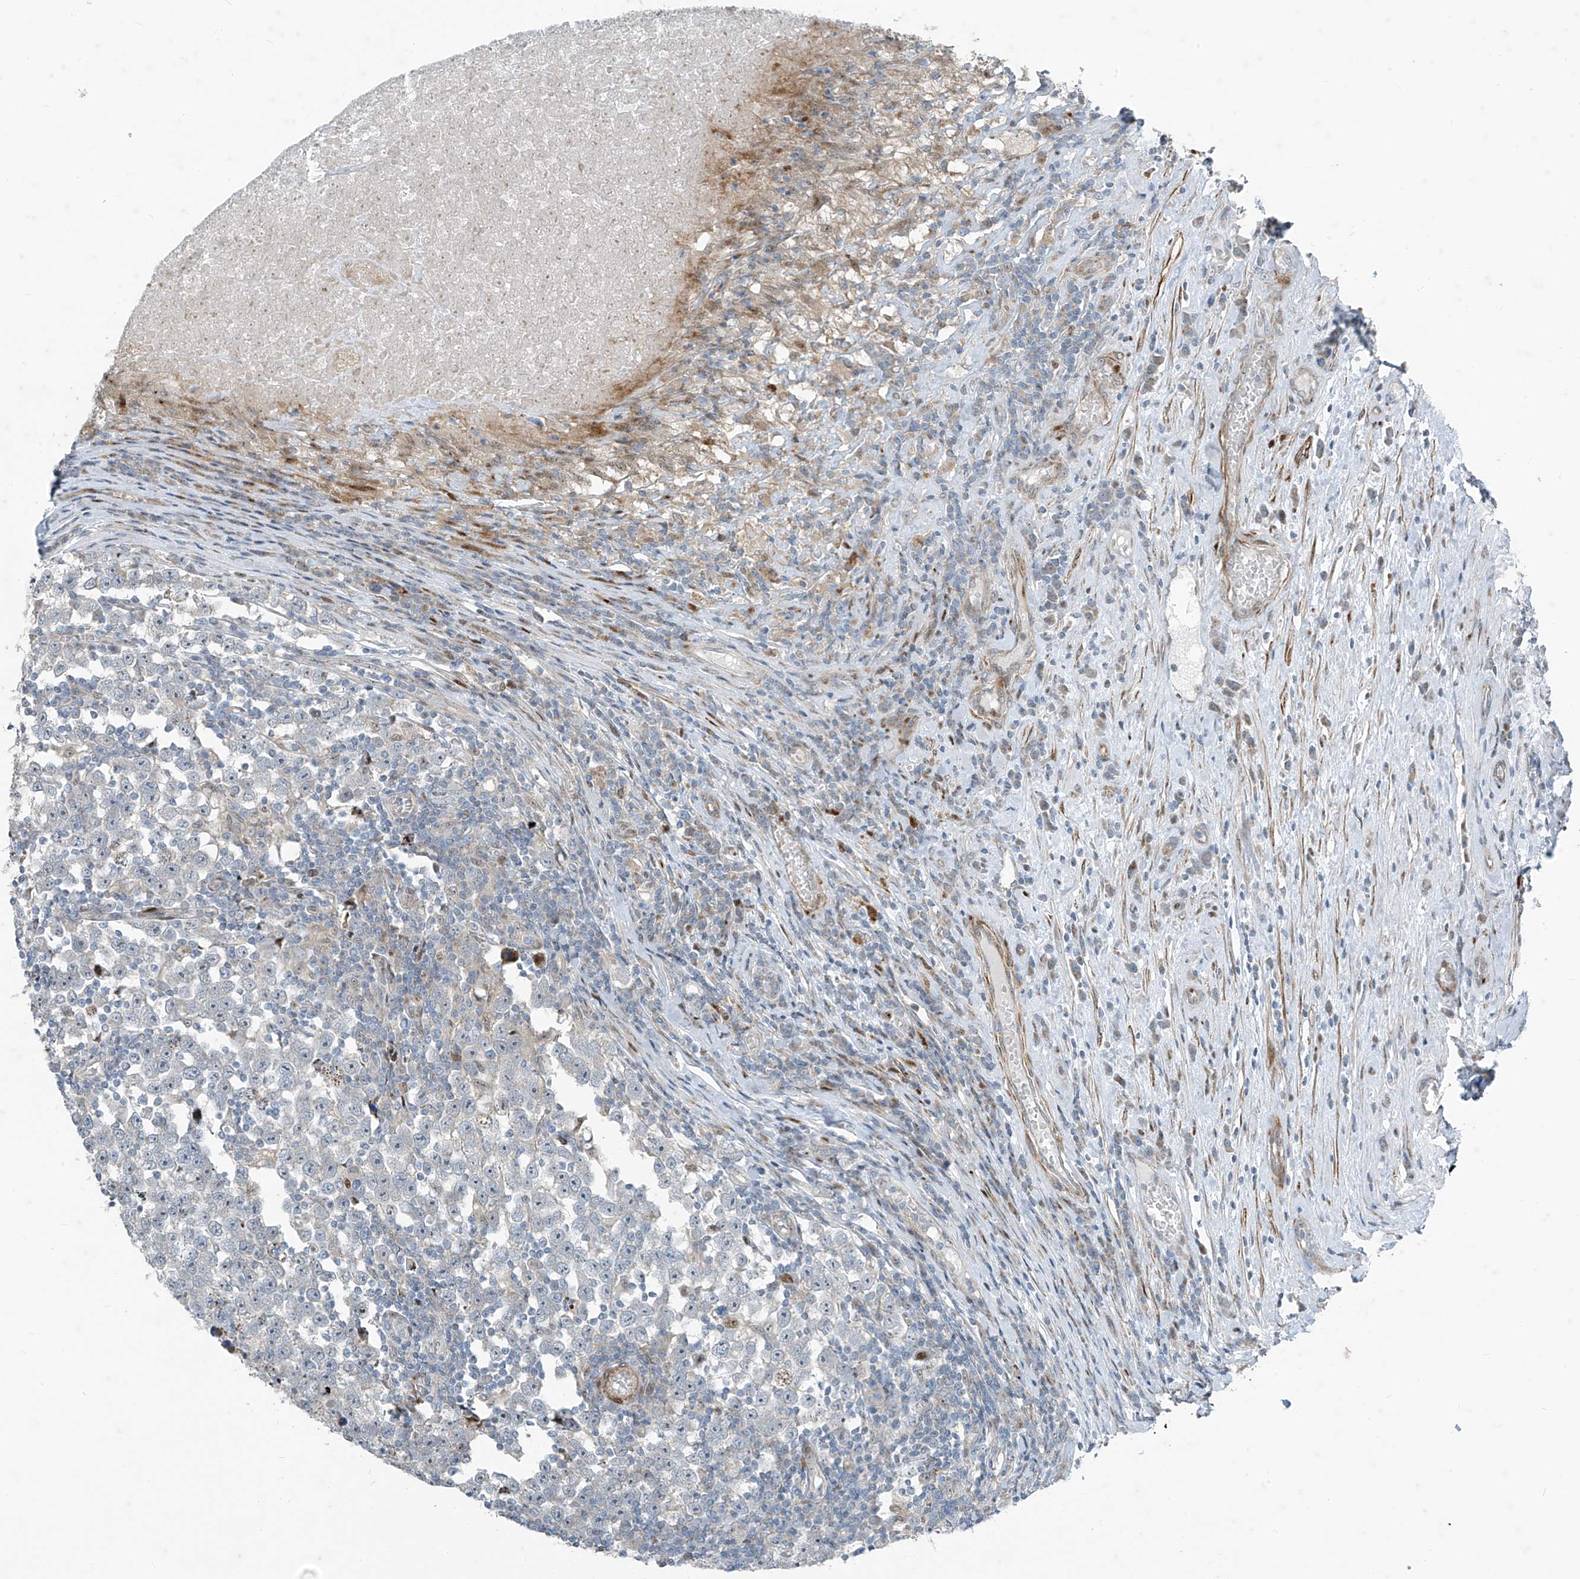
{"staining": {"intensity": "moderate", "quantity": "<25%", "location": "nuclear"}, "tissue": "testis cancer", "cell_type": "Tumor cells", "image_type": "cancer", "snomed": [{"axis": "morphology", "description": "Normal tissue, NOS"}, {"axis": "morphology", "description": "Seminoma, NOS"}, {"axis": "topography", "description": "Testis"}], "caption": "Immunohistochemical staining of testis cancer (seminoma) shows low levels of moderate nuclear protein staining in about <25% of tumor cells. (Stains: DAB in brown, nuclei in blue, Microscopy: brightfield microscopy at high magnification).", "gene": "PPCS", "patient": {"sex": "male", "age": 43}}